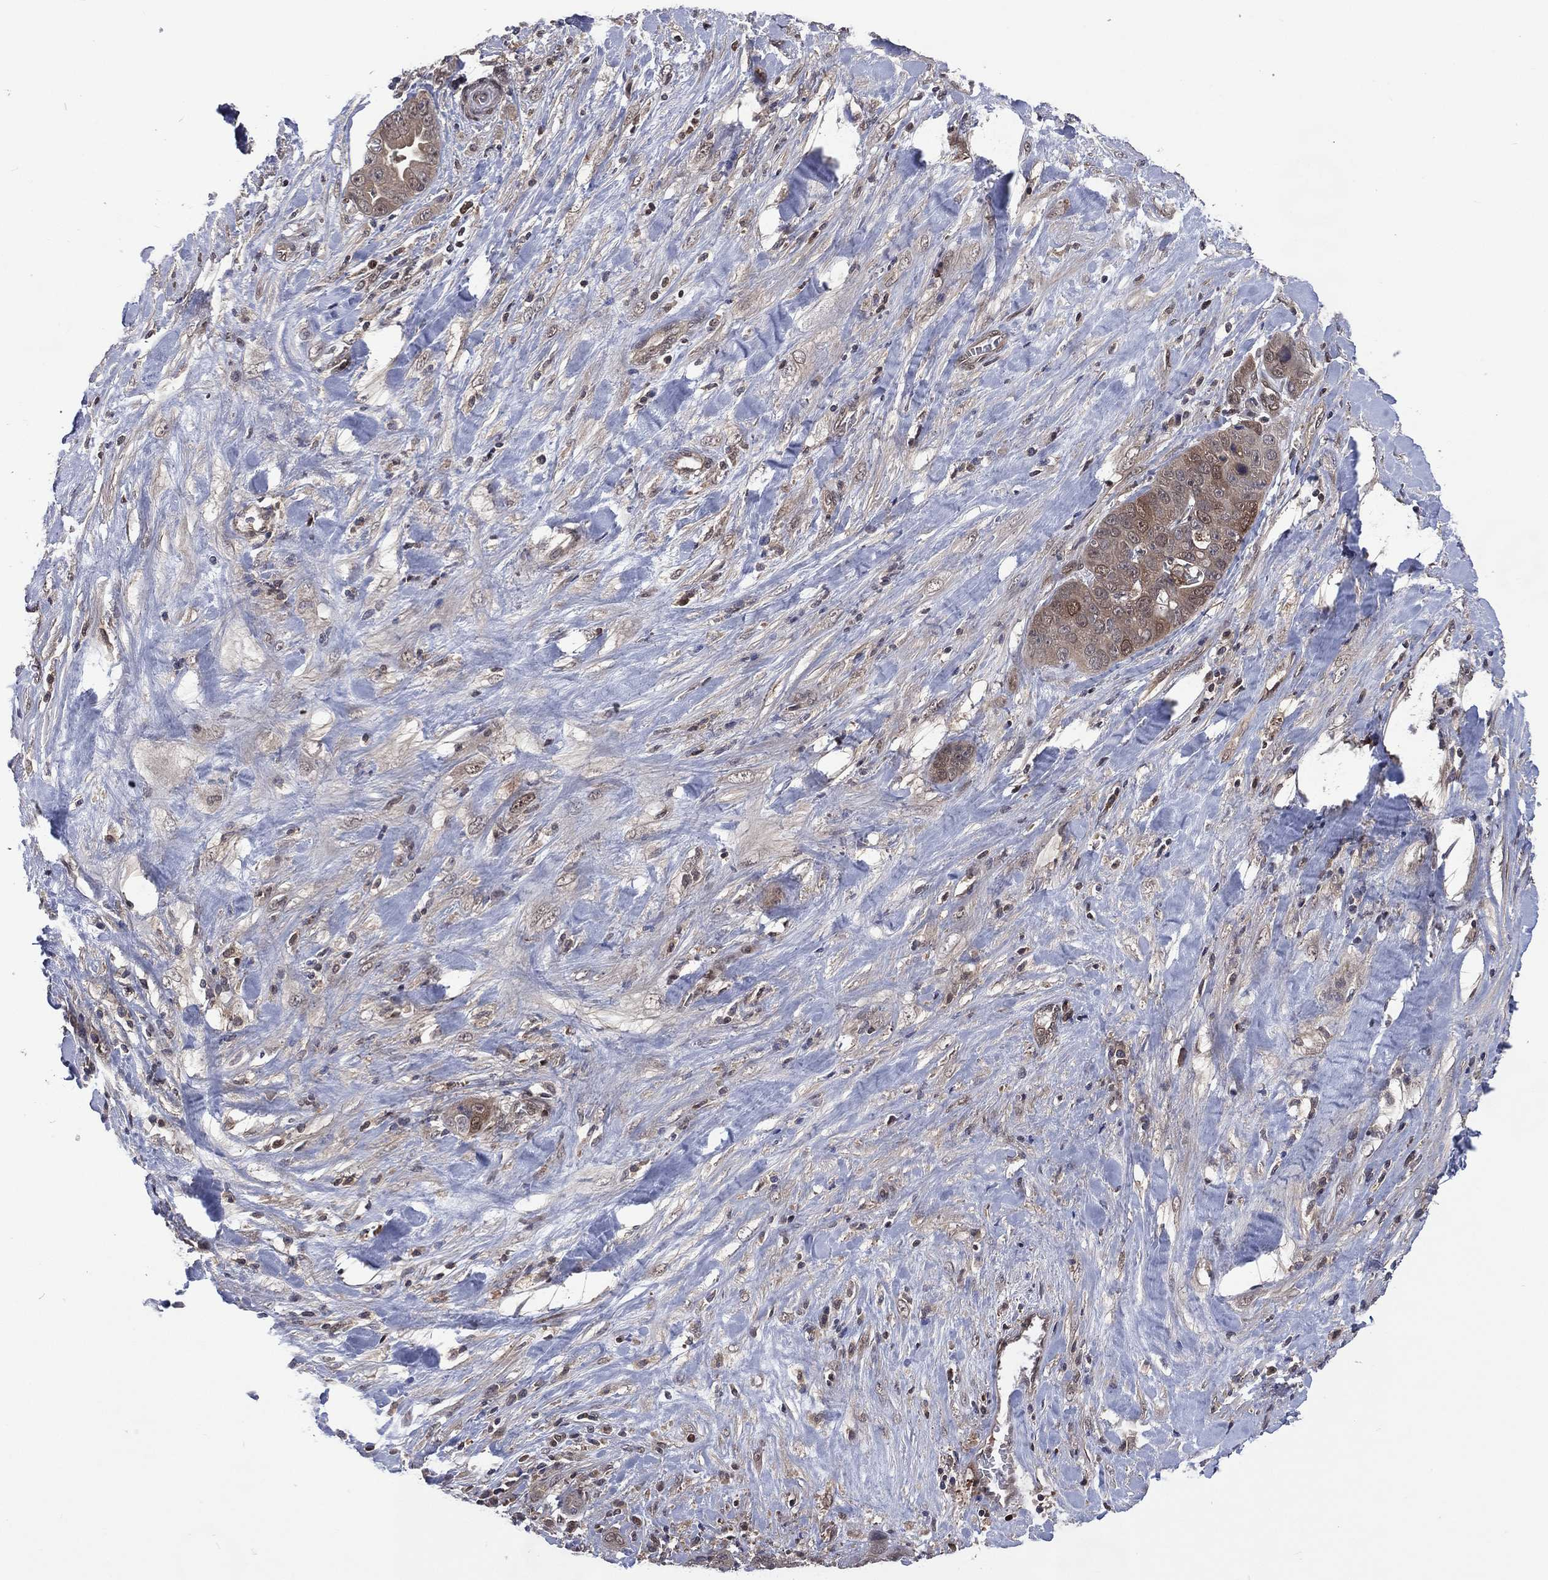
{"staining": {"intensity": "weak", "quantity": "25%-75%", "location": "cytoplasmic/membranous"}, "tissue": "liver cancer", "cell_type": "Tumor cells", "image_type": "cancer", "snomed": [{"axis": "morphology", "description": "Cholangiocarcinoma"}, {"axis": "topography", "description": "Liver"}], "caption": "A low amount of weak cytoplasmic/membranous positivity is present in about 25%-75% of tumor cells in liver cancer tissue.", "gene": "MTAP", "patient": {"sex": "female", "age": 52}}